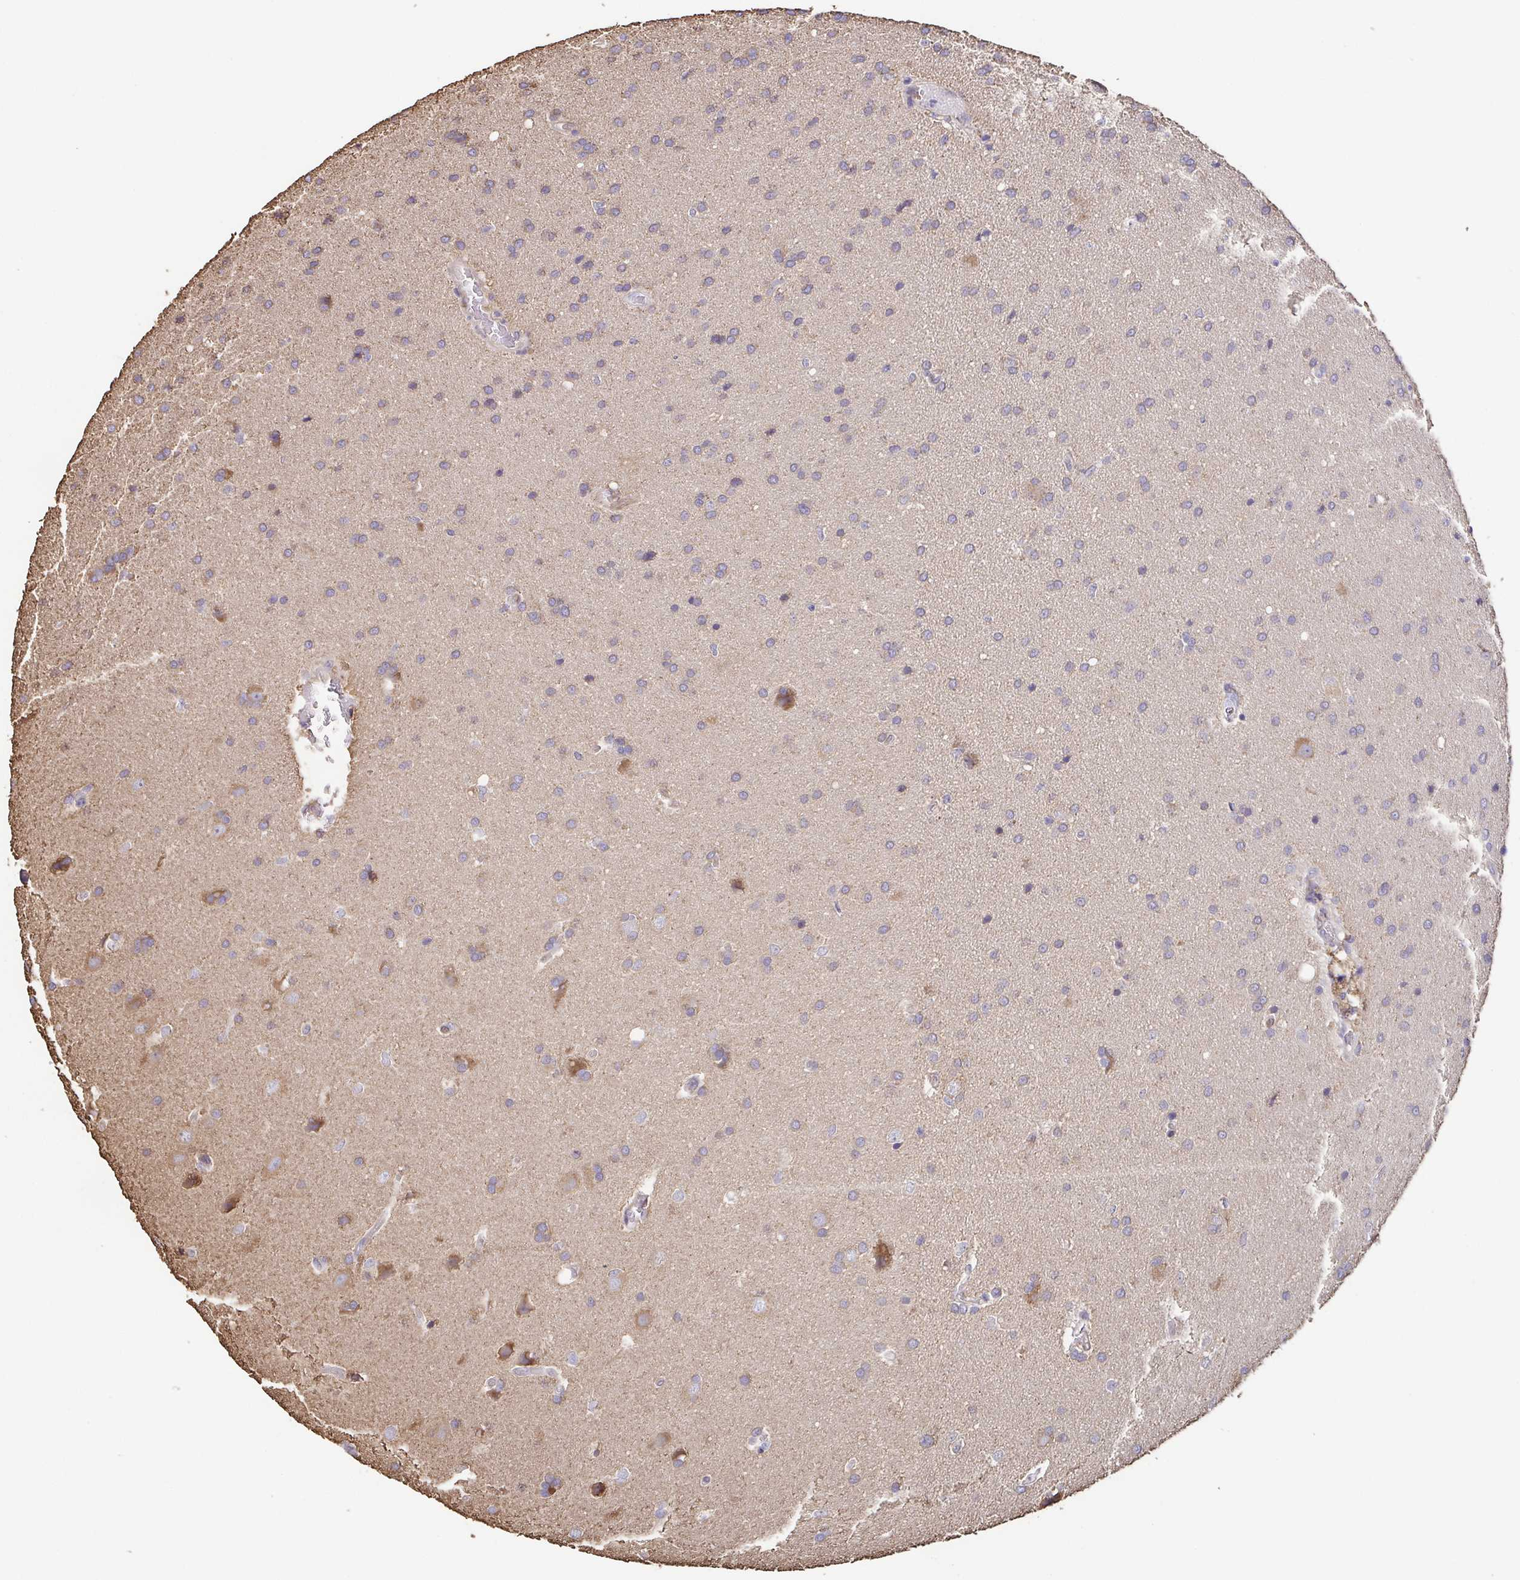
{"staining": {"intensity": "negative", "quantity": "none", "location": "none"}, "tissue": "glioma", "cell_type": "Tumor cells", "image_type": "cancer", "snomed": [{"axis": "morphology", "description": "Glioma, malignant, Low grade"}, {"axis": "topography", "description": "Brain"}], "caption": "Immunohistochemistry (IHC) histopathology image of neoplastic tissue: glioma stained with DAB (3,3'-diaminobenzidine) demonstrates no significant protein positivity in tumor cells.", "gene": "EIF3D", "patient": {"sex": "female", "age": 54}}